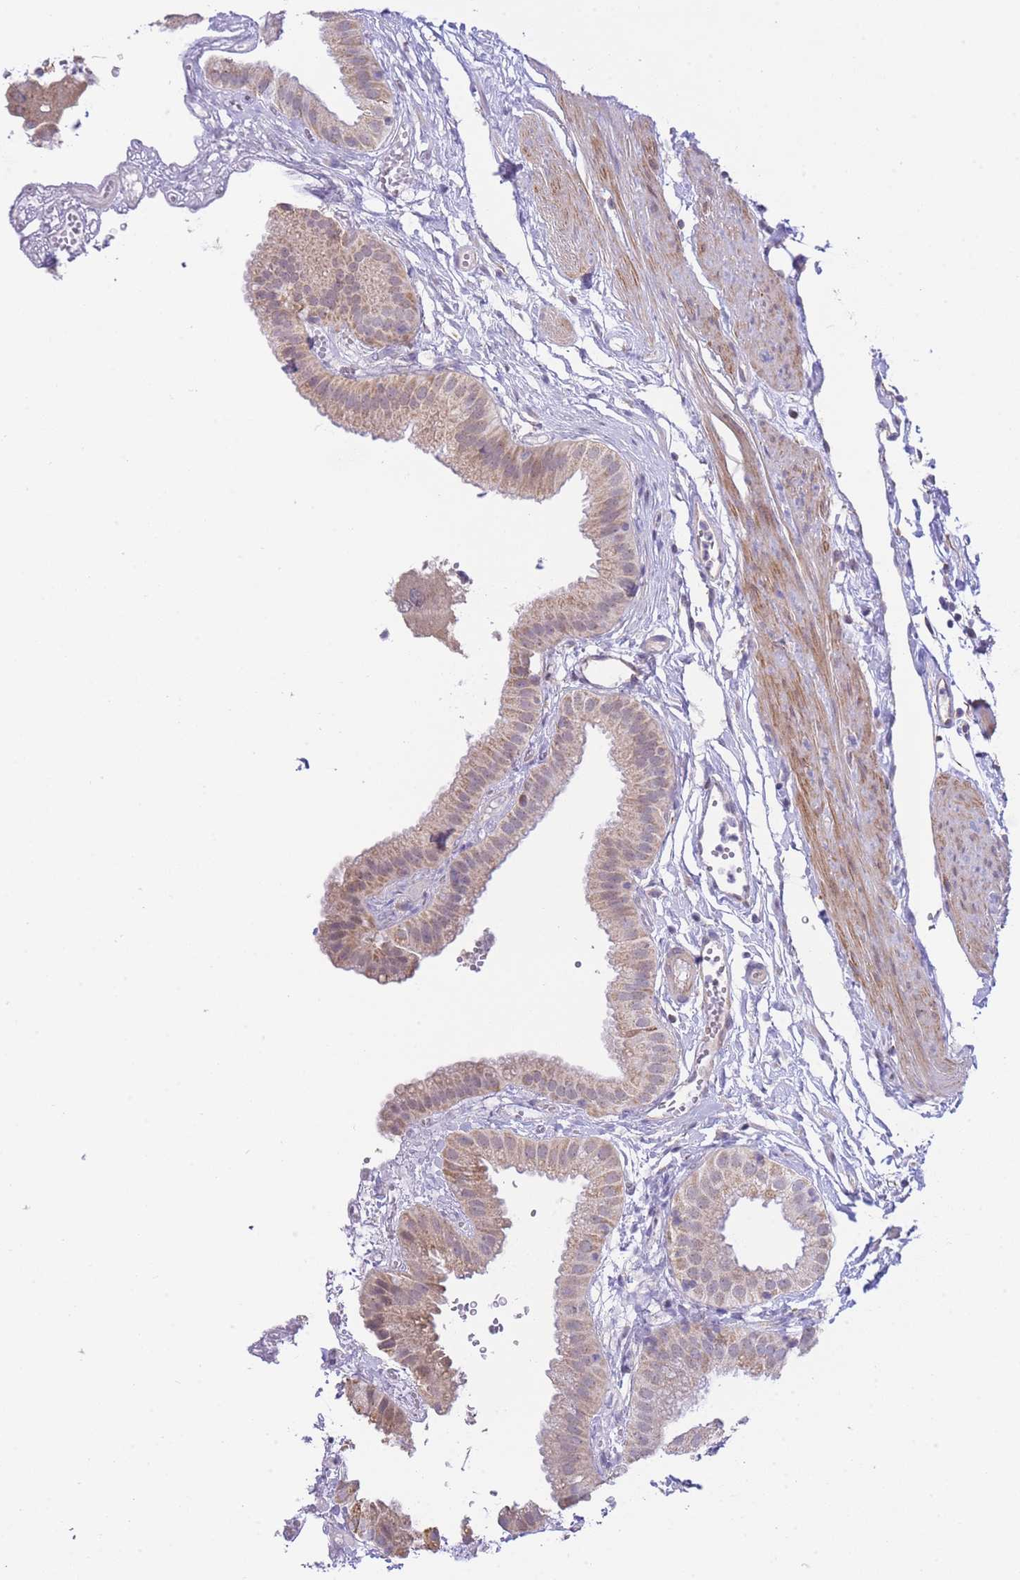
{"staining": {"intensity": "moderate", "quantity": ">75%", "location": "cytoplasmic/membranous"}, "tissue": "gallbladder", "cell_type": "Glandular cells", "image_type": "normal", "snomed": [{"axis": "morphology", "description": "Normal tissue, NOS"}, {"axis": "topography", "description": "Gallbladder"}], "caption": "High-magnification brightfield microscopy of benign gallbladder stained with DAB (3,3'-diaminobenzidine) (brown) and counterstained with hematoxylin (blue). glandular cells exhibit moderate cytoplasmic/membranous positivity is seen in about>75% of cells. Nuclei are stained in blue.", "gene": "CTBP1", "patient": {"sex": "female", "age": 61}}